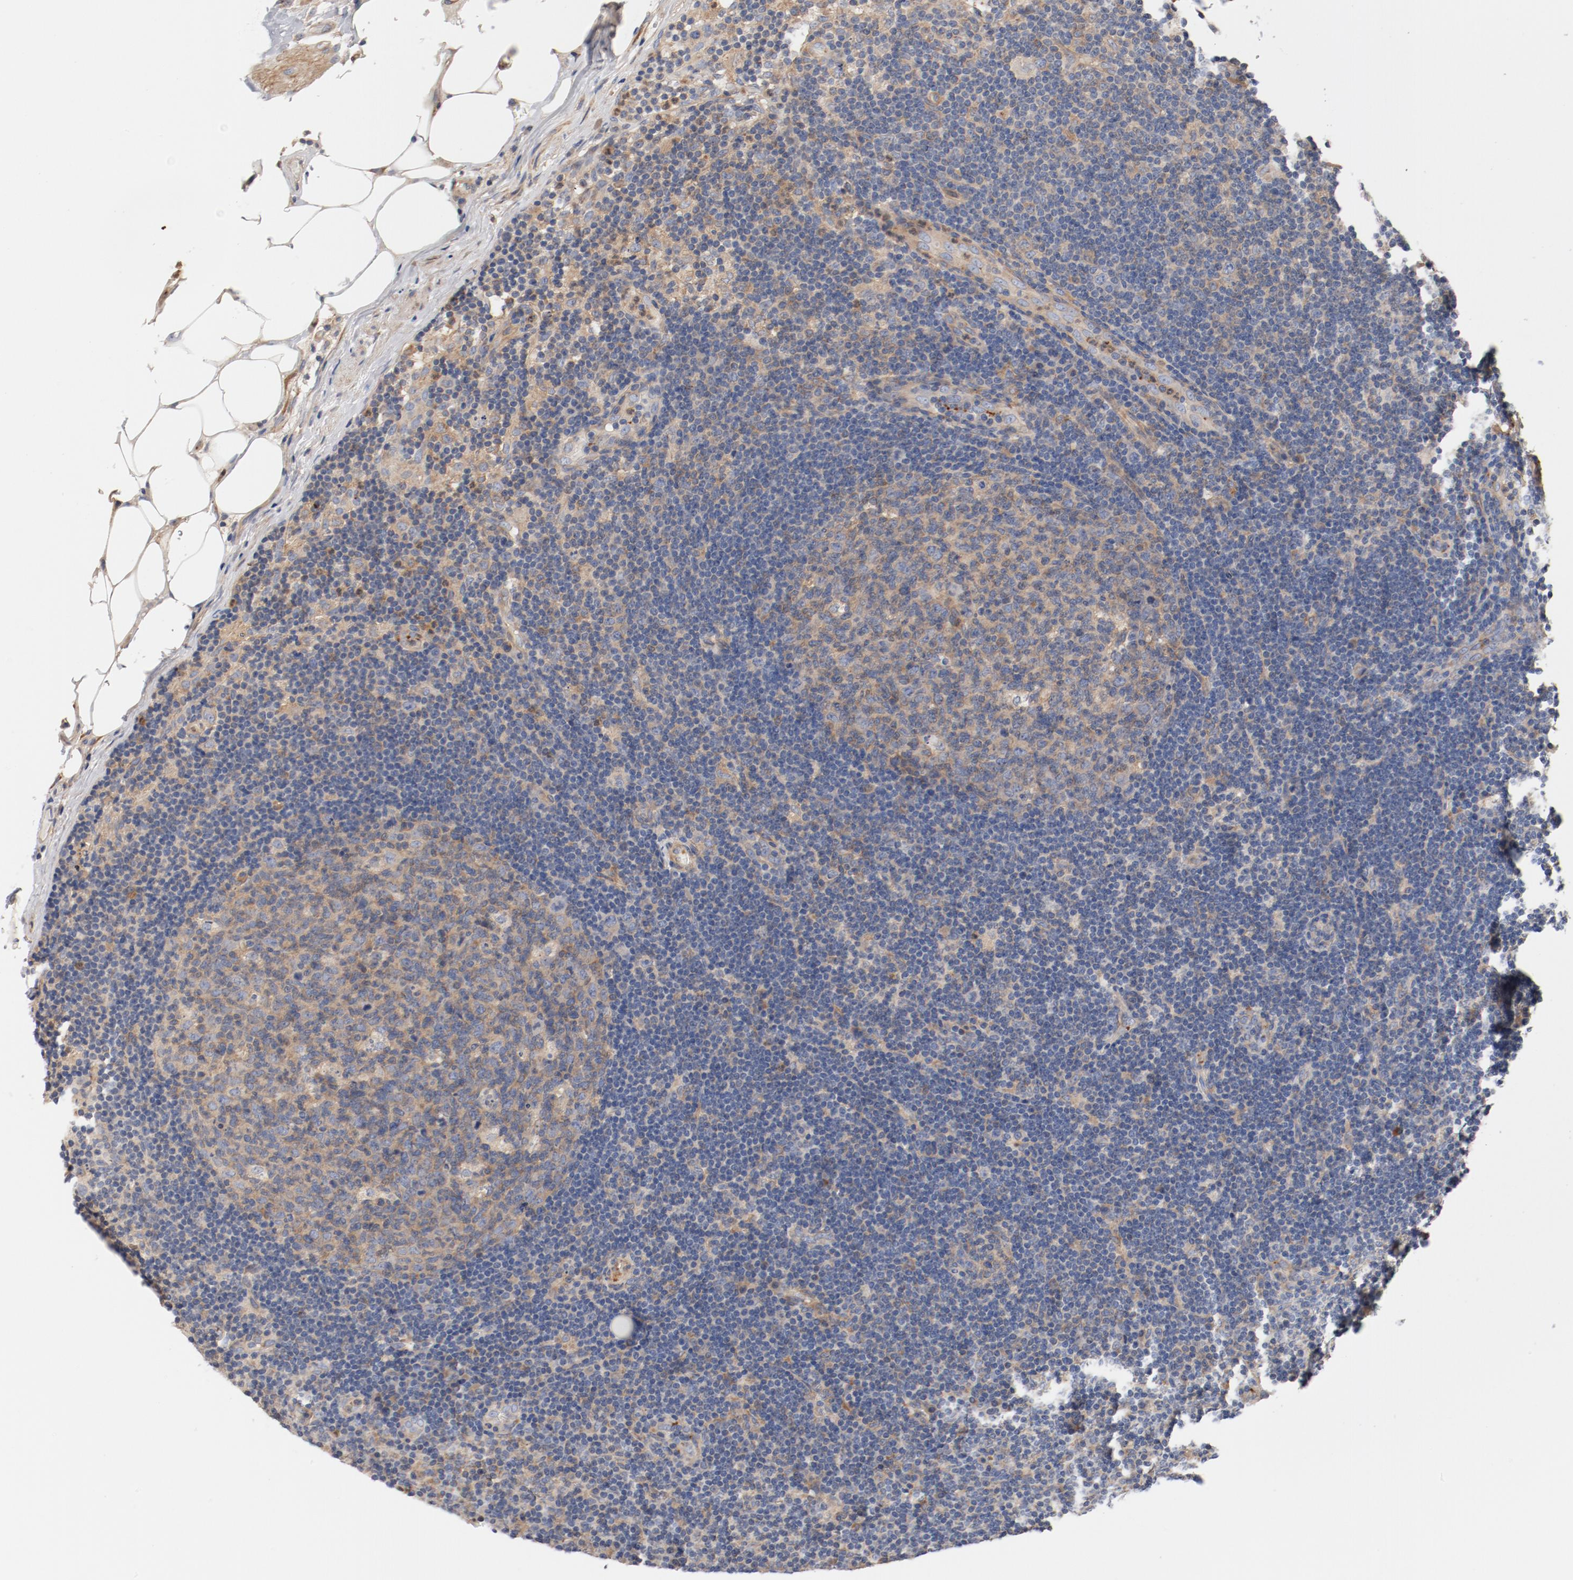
{"staining": {"intensity": "moderate", "quantity": ">75%", "location": "cytoplasmic/membranous"}, "tissue": "lymph node", "cell_type": "Germinal center cells", "image_type": "normal", "snomed": [{"axis": "morphology", "description": "Normal tissue, NOS"}, {"axis": "morphology", "description": "Squamous cell carcinoma, metastatic, NOS"}, {"axis": "topography", "description": "Lymph node"}], "caption": "Protein staining shows moderate cytoplasmic/membranous positivity in about >75% of germinal center cells in normal lymph node.", "gene": "ILK", "patient": {"sex": "female", "age": 53}}